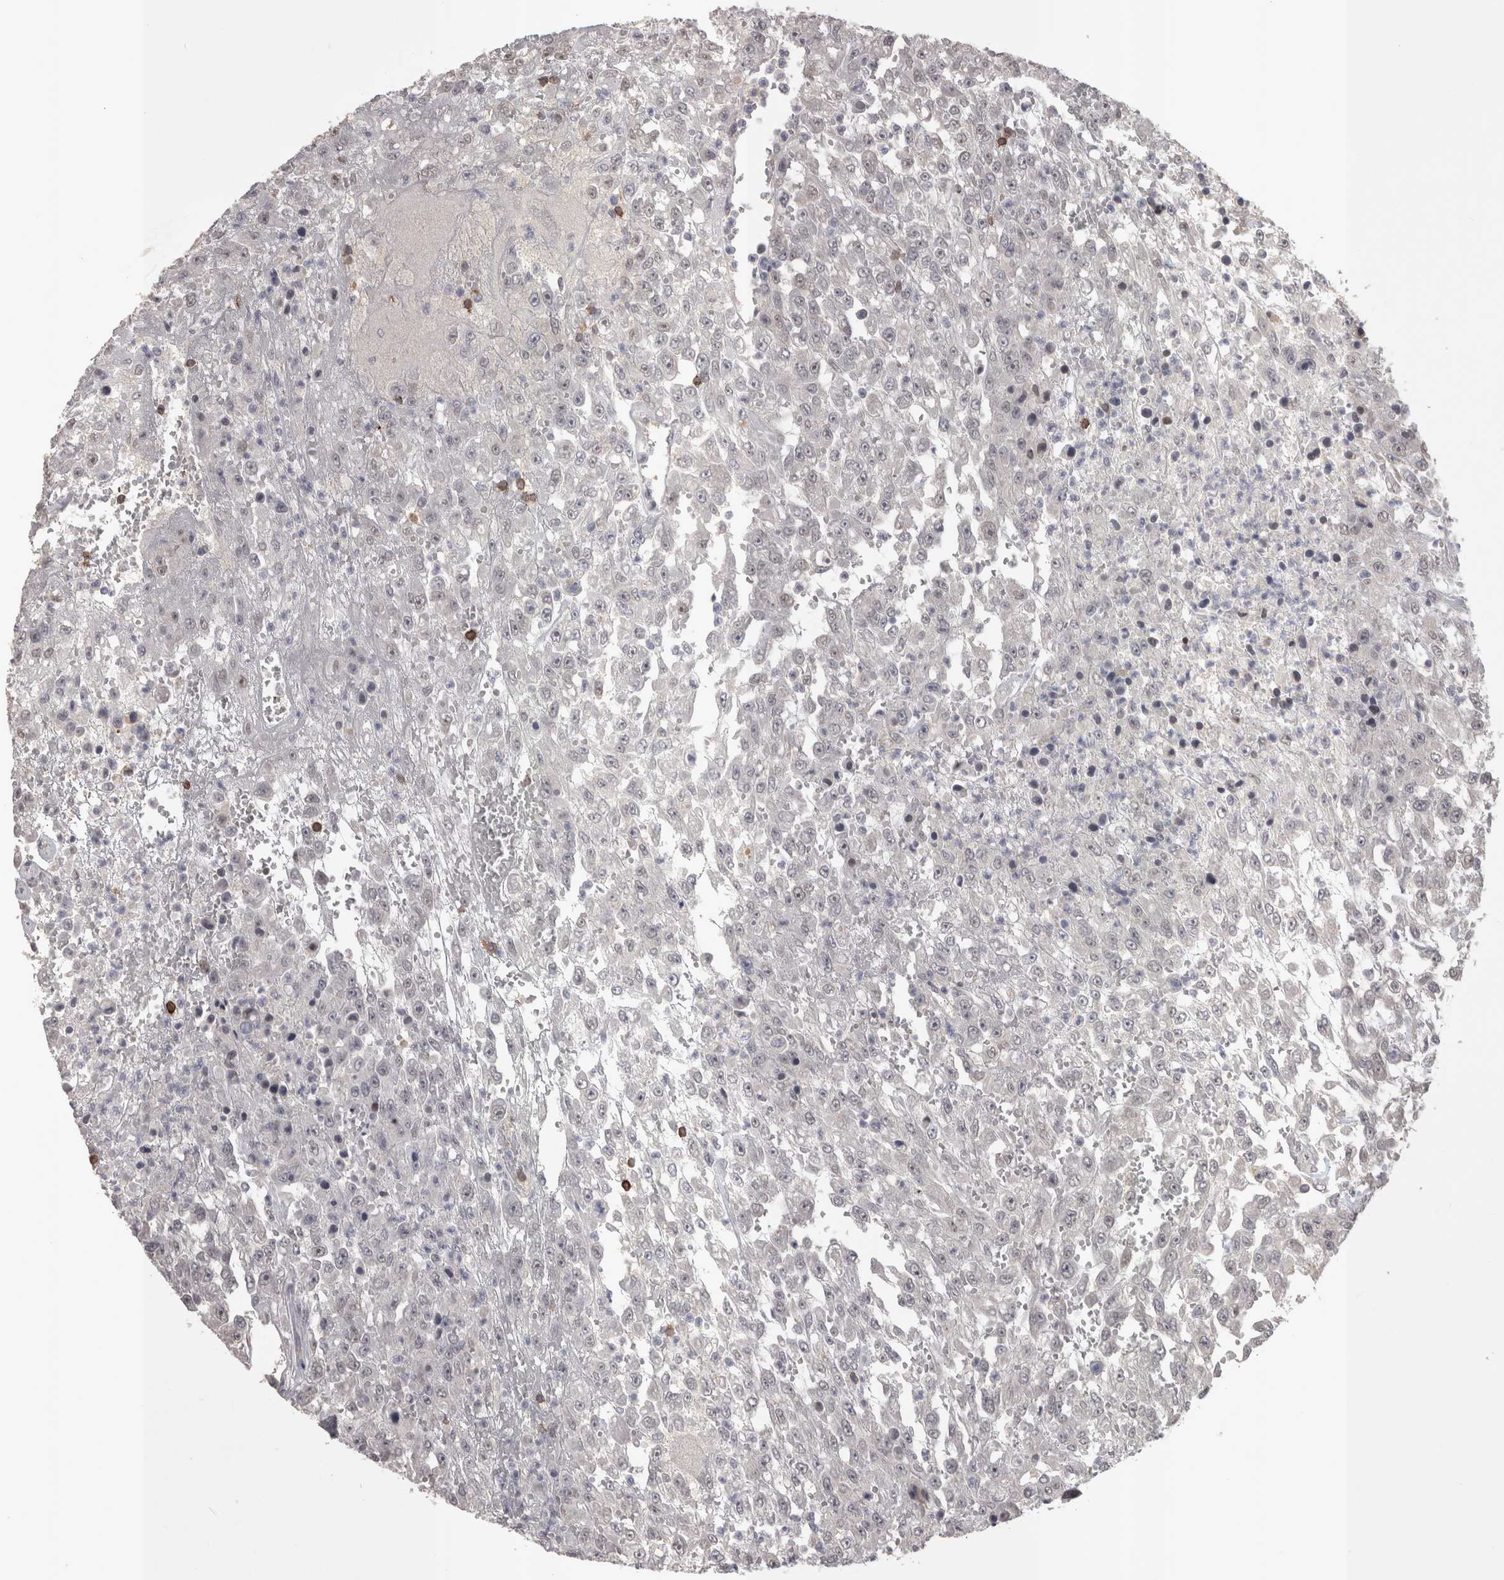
{"staining": {"intensity": "negative", "quantity": "none", "location": "none"}, "tissue": "urothelial cancer", "cell_type": "Tumor cells", "image_type": "cancer", "snomed": [{"axis": "morphology", "description": "Urothelial carcinoma, High grade"}, {"axis": "topography", "description": "Urinary bladder"}], "caption": "An image of human urothelial carcinoma (high-grade) is negative for staining in tumor cells.", "gene": "SKAP1", "patient": {"sex": "male", "age": 46}}